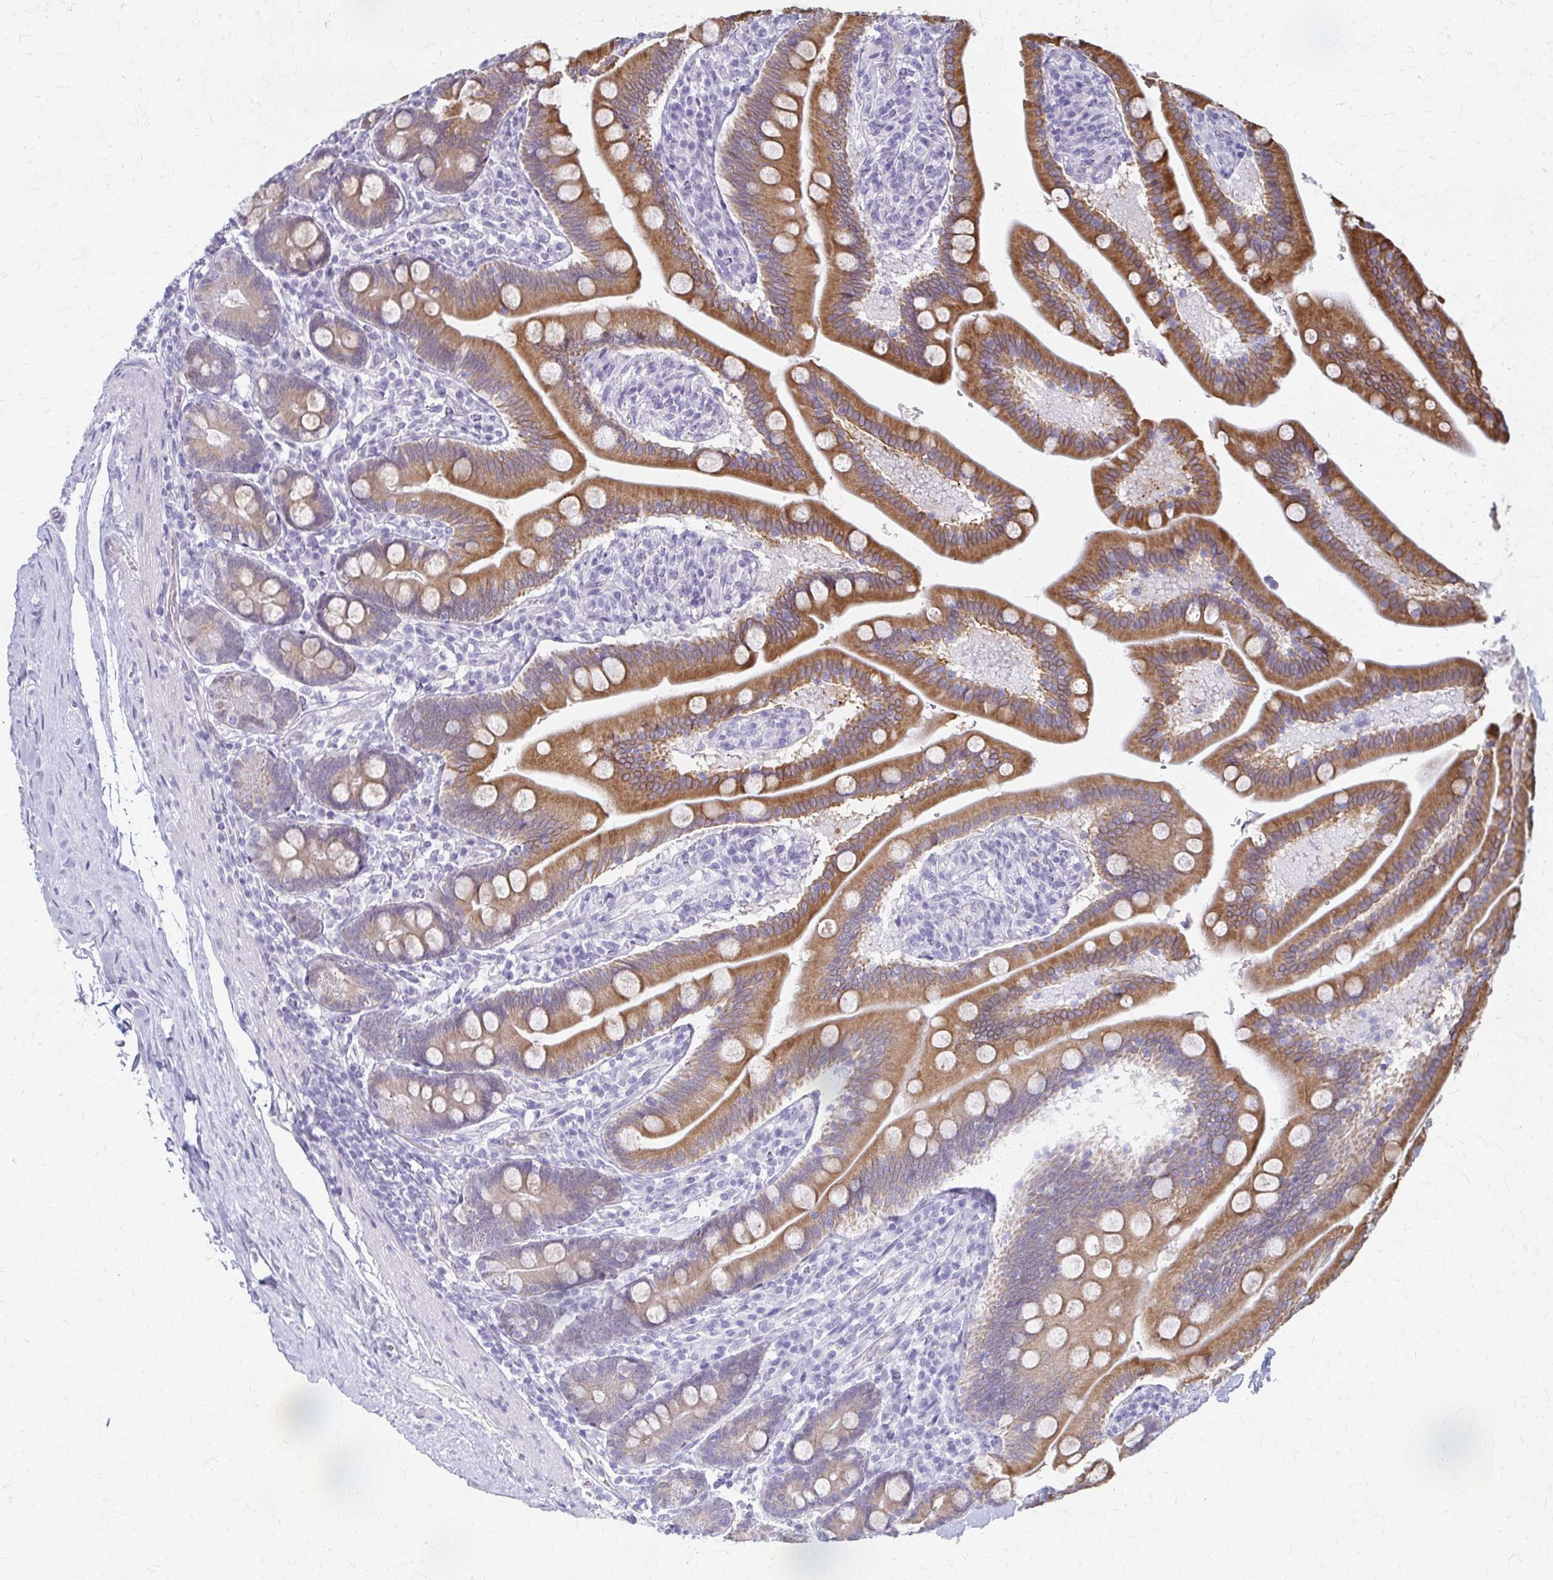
{"staining": {"intensity": "moderate", "quantity": ">75%", "location": "cytoplasmic/membranous"}, "tissue": "duodenum", "cell_type": "Glandular cells", "image_type": "normal", "snomed": [{"axis": "morphology", "description": "Normal tissue, NOS"}, {"axis": "topography", "description": "Duodenum"}], "caption": "This photomicrograph reveals immunohistochemistry staining of unremarkable duodenum, with medium moderate cytoplasmic/membranous expression in about >75% of glandular cells.", "gene": "CYB5A", "patient": {"sex": "female", "age": 67}}